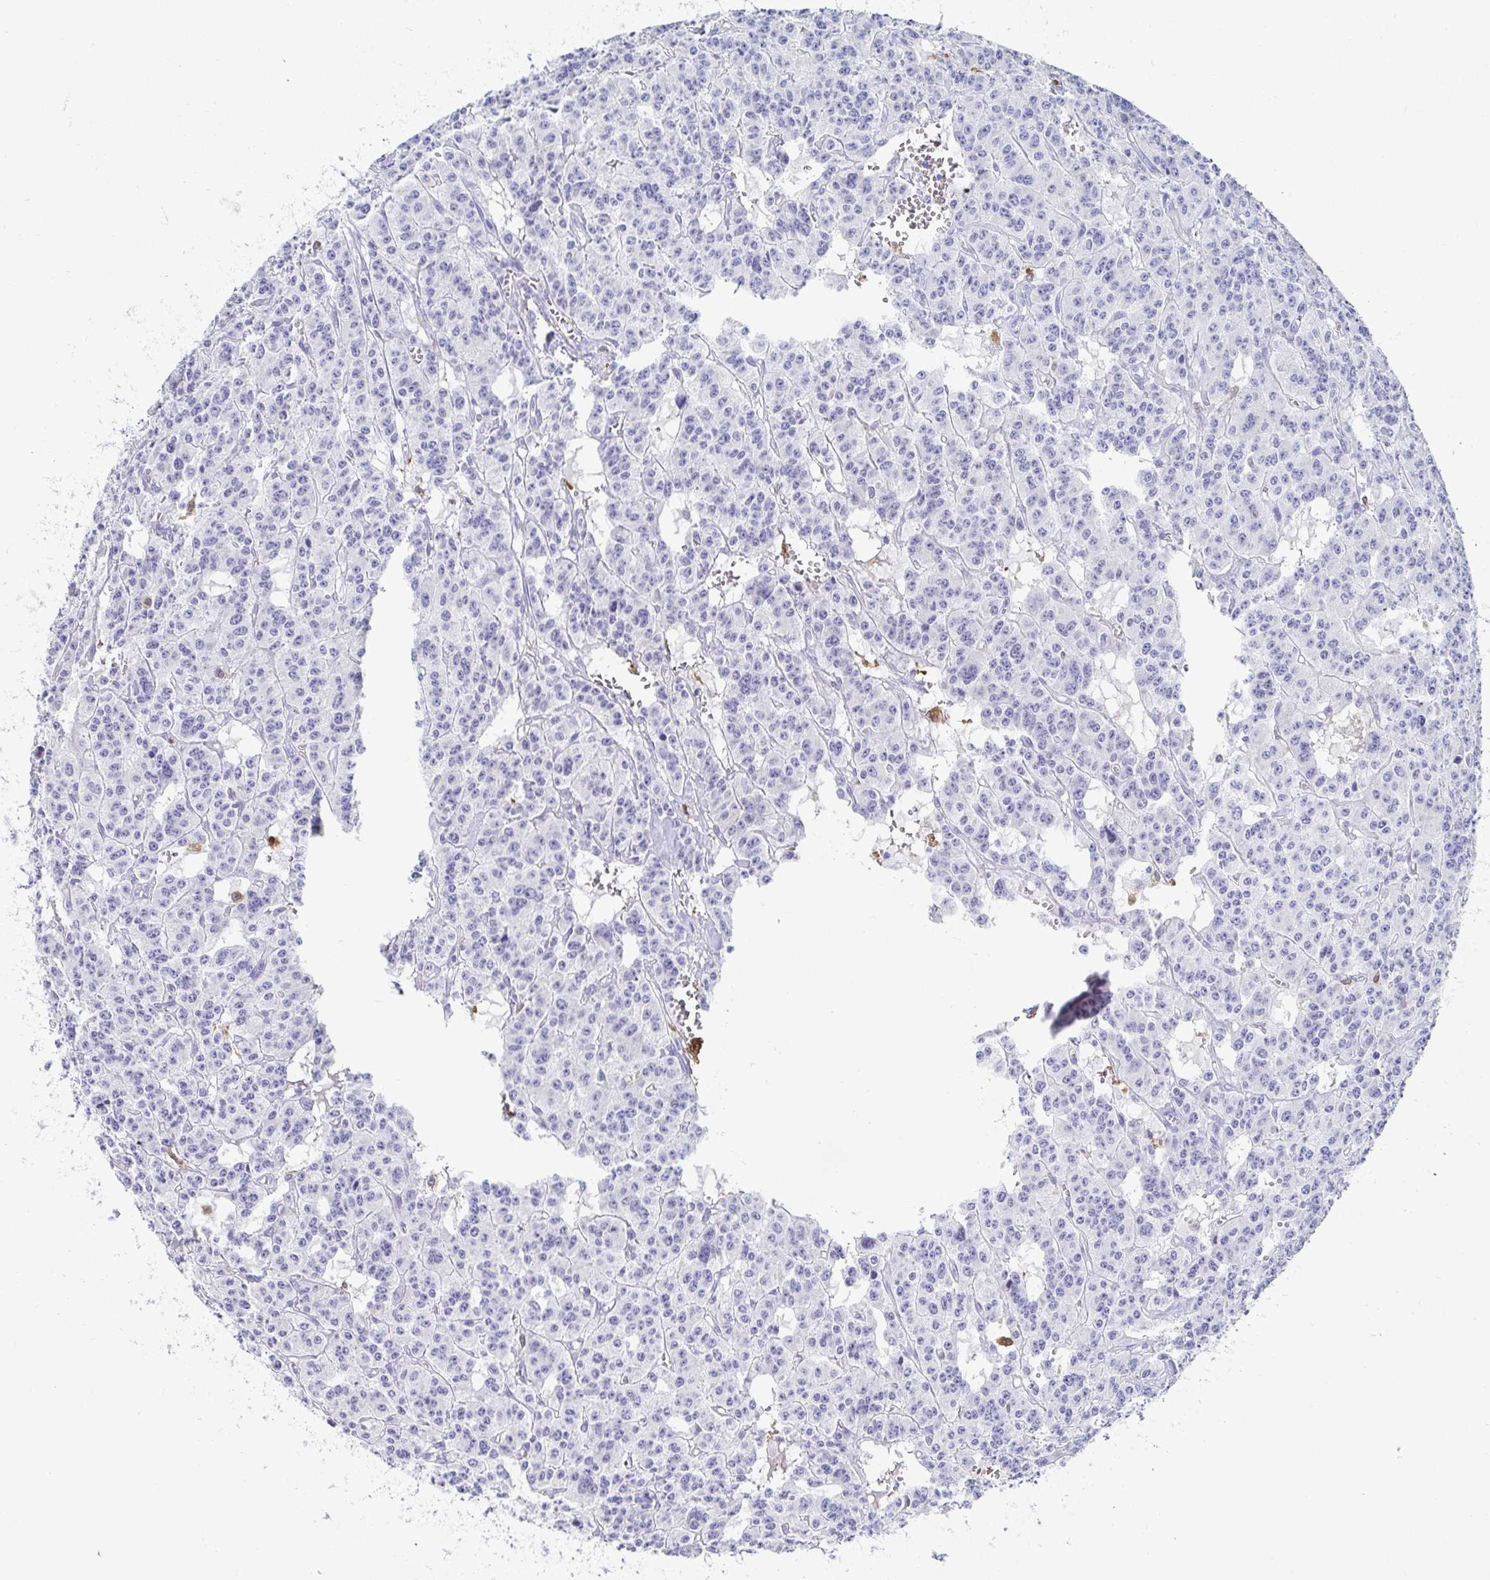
{"staining": {"intensity": "negative", "quantity": "none", "location": "none"}, "tissue": "carcinoid", "cell_type": "Tumor cells", "image_type": "cancer", "snomed": [{"axis": "morphology", "description": "Carcinoid, malignant, NOS"}, {"axis": "topography", "description": "Lung"}], "caption": "A photomicrograph of malignant carcinoid stained for a protein reveals no brown staining in tumor cells.", "gene": "OR2A4", "patient": {"sex": "female", "age": 71}}